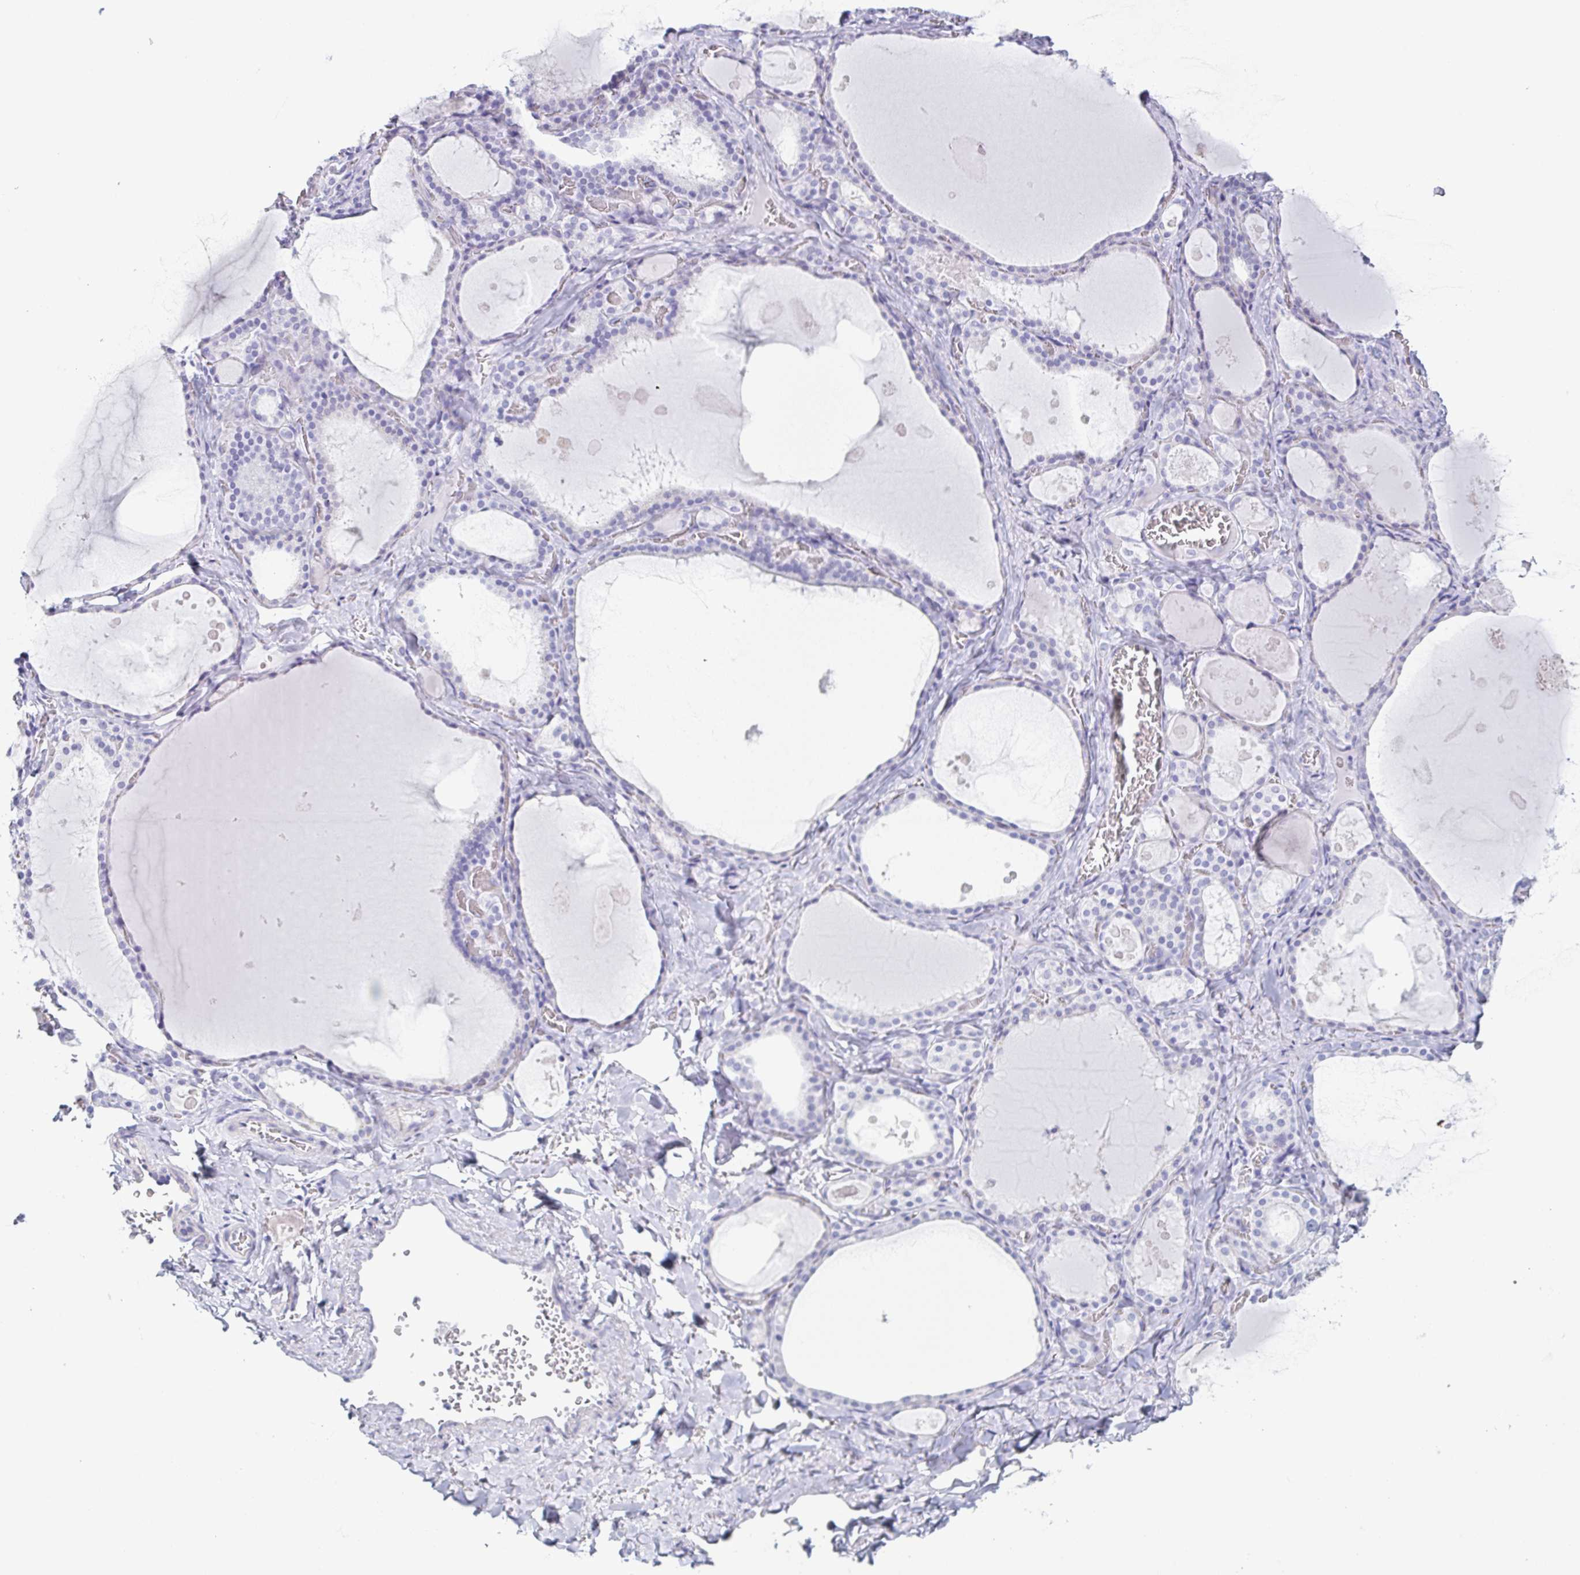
{"staining": {"intensity": "negative", "quantity": "none", "location": "none"}, "tissue": "thyroid gland", "cell_type": "Glandular cells", "image_type": "normal", "snomed": [{"axis": "morphology", "description": "Normal tissue, NOS"}, {"axis": "topography", "description": "Thyroid gland"}], "caption": "There is no significant expression in glandular cells of thyroid gland. (DAB (3,3'-diaminobenzidine) immunohistochemistry (IHC), high magnification).", "gene": "ENSG00000275778", "patient": {"sex": "male", "age": 56}}